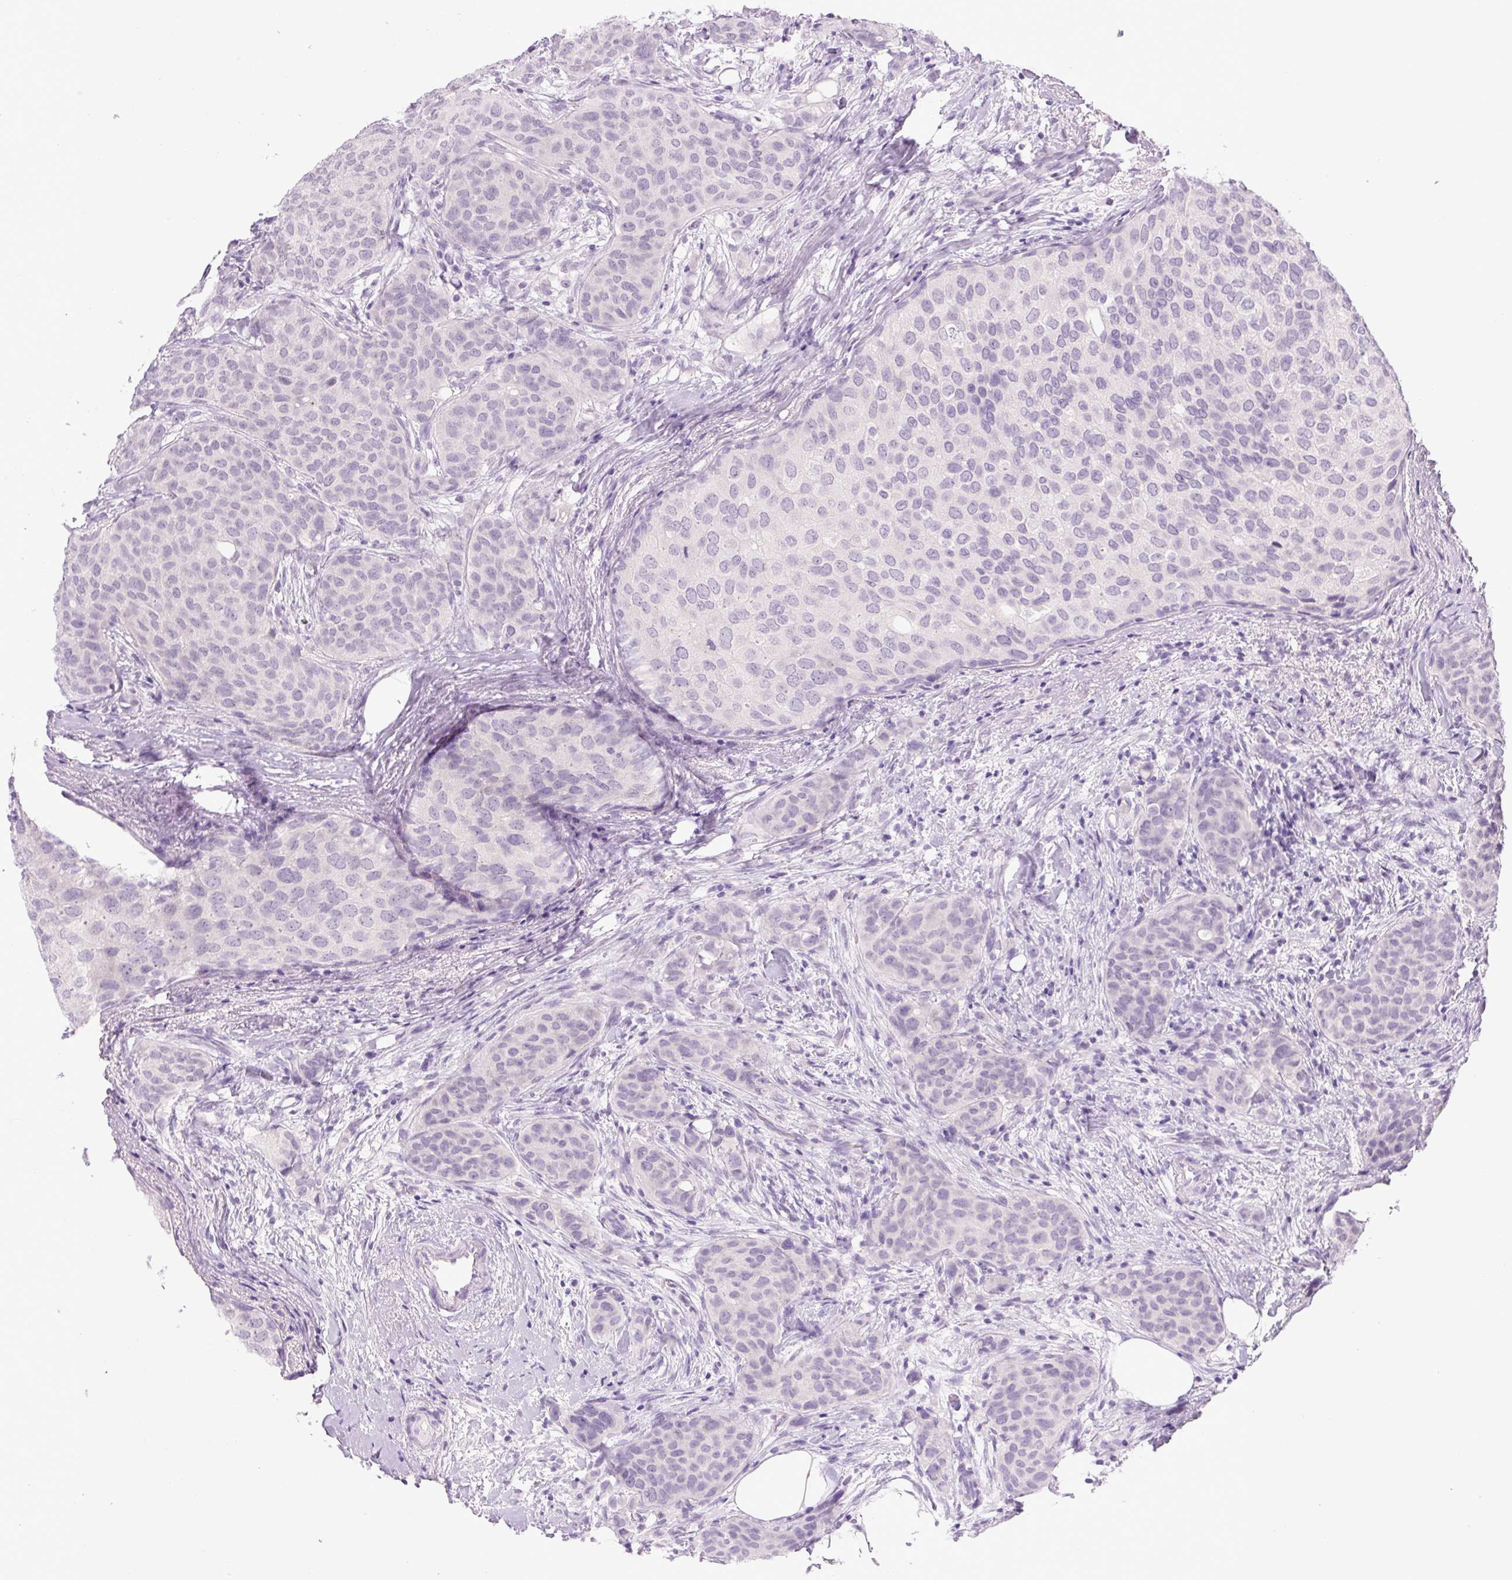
{"staining": {"intensity": "negative", "quantity": "none", "location": "none"}, "tissue": "breast cancer", "cell_type": "Tumor cells", "image_type": "cancer", "snomed": [{"axis": "morphology", "description": "Duct carcinoma"}, {"axis": "topography", "description": "Breast"}], "caption": "The immunohistochemistry micrograph has no significant staining in tumor cells of breast infiltrating ductal carcinoma tissue. (DAB (3,3'-diaminobenzidine) immunohistochemistry (IHC) with hematoxylin counter stain).", "gene": "COL9A2", "patient": {"sex": "female", "age": 47}}